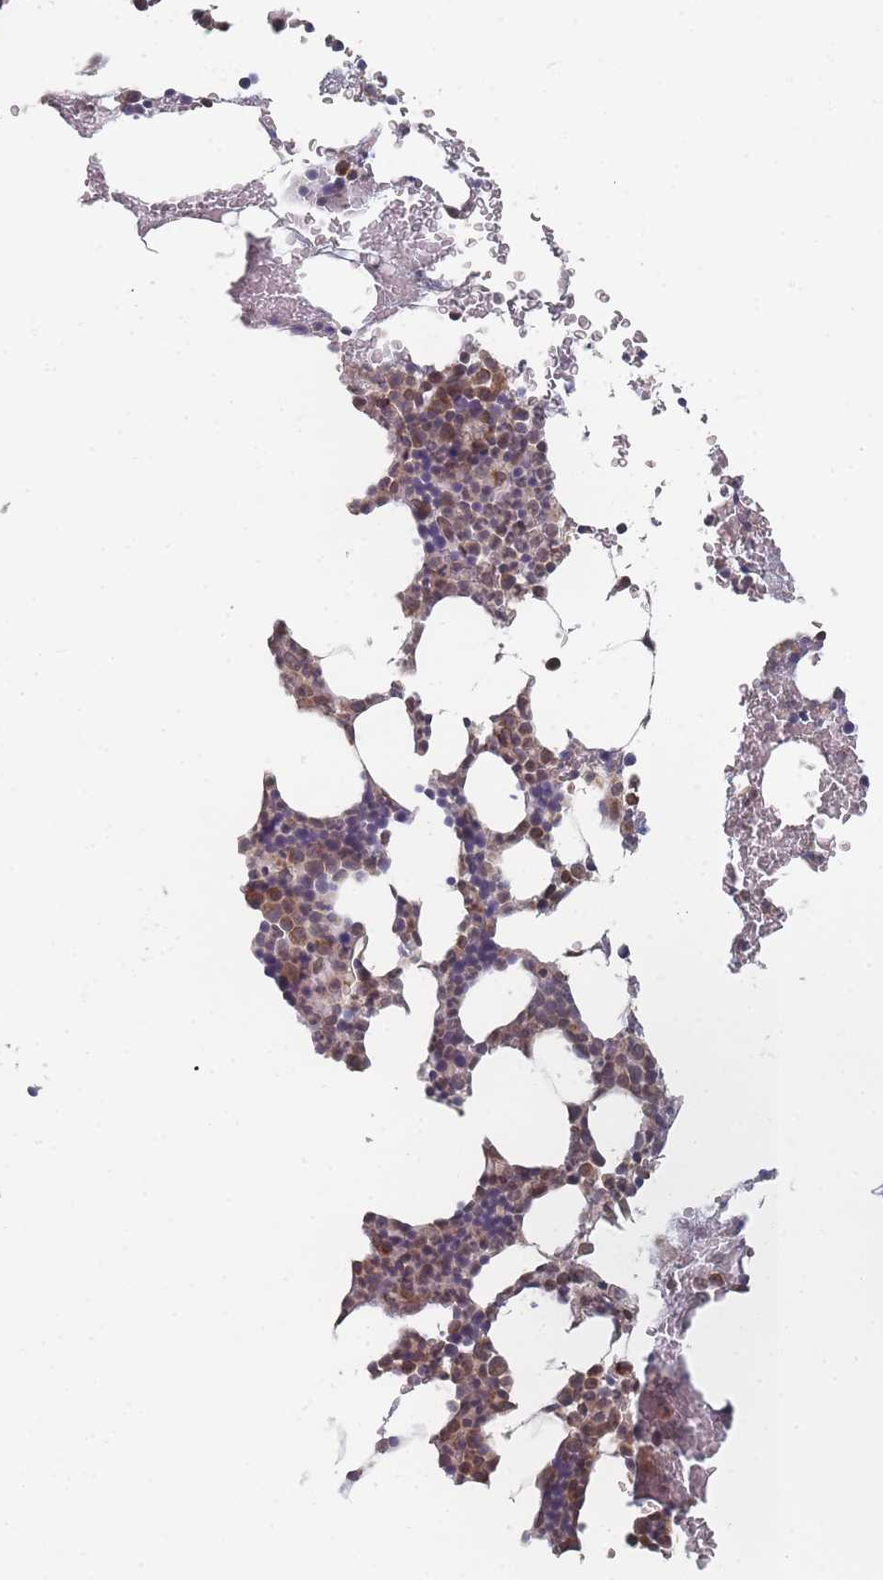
{"staining": {"intensity": "moderate", "quantity": "<25%", "location": "cytoplasmic/membranous,nuclear"}, "tissue": "bone marrow", "cell_type": "Hematopoietic cells", "image_type": "normal", "snomed": [{"axis": "morphology", "description": "Normal tissue, NOS"}, {"axis": "morphology", "description": "Inflammation, NOS"}, {"axis": "topography", "description": "Bone marrow"}], "caption": "Immunohistochemical staining of unremarkable bone marrow exhibits low levels of moderate cytoplasmic/membranous,nuclear expression in approximately <25% of hematopoietic cells. (DAB IHC, brown staining for protein, blue staining for nuclei).", "gene": "TBC1D25", "patient": {"sex": "male", "age": 41}}